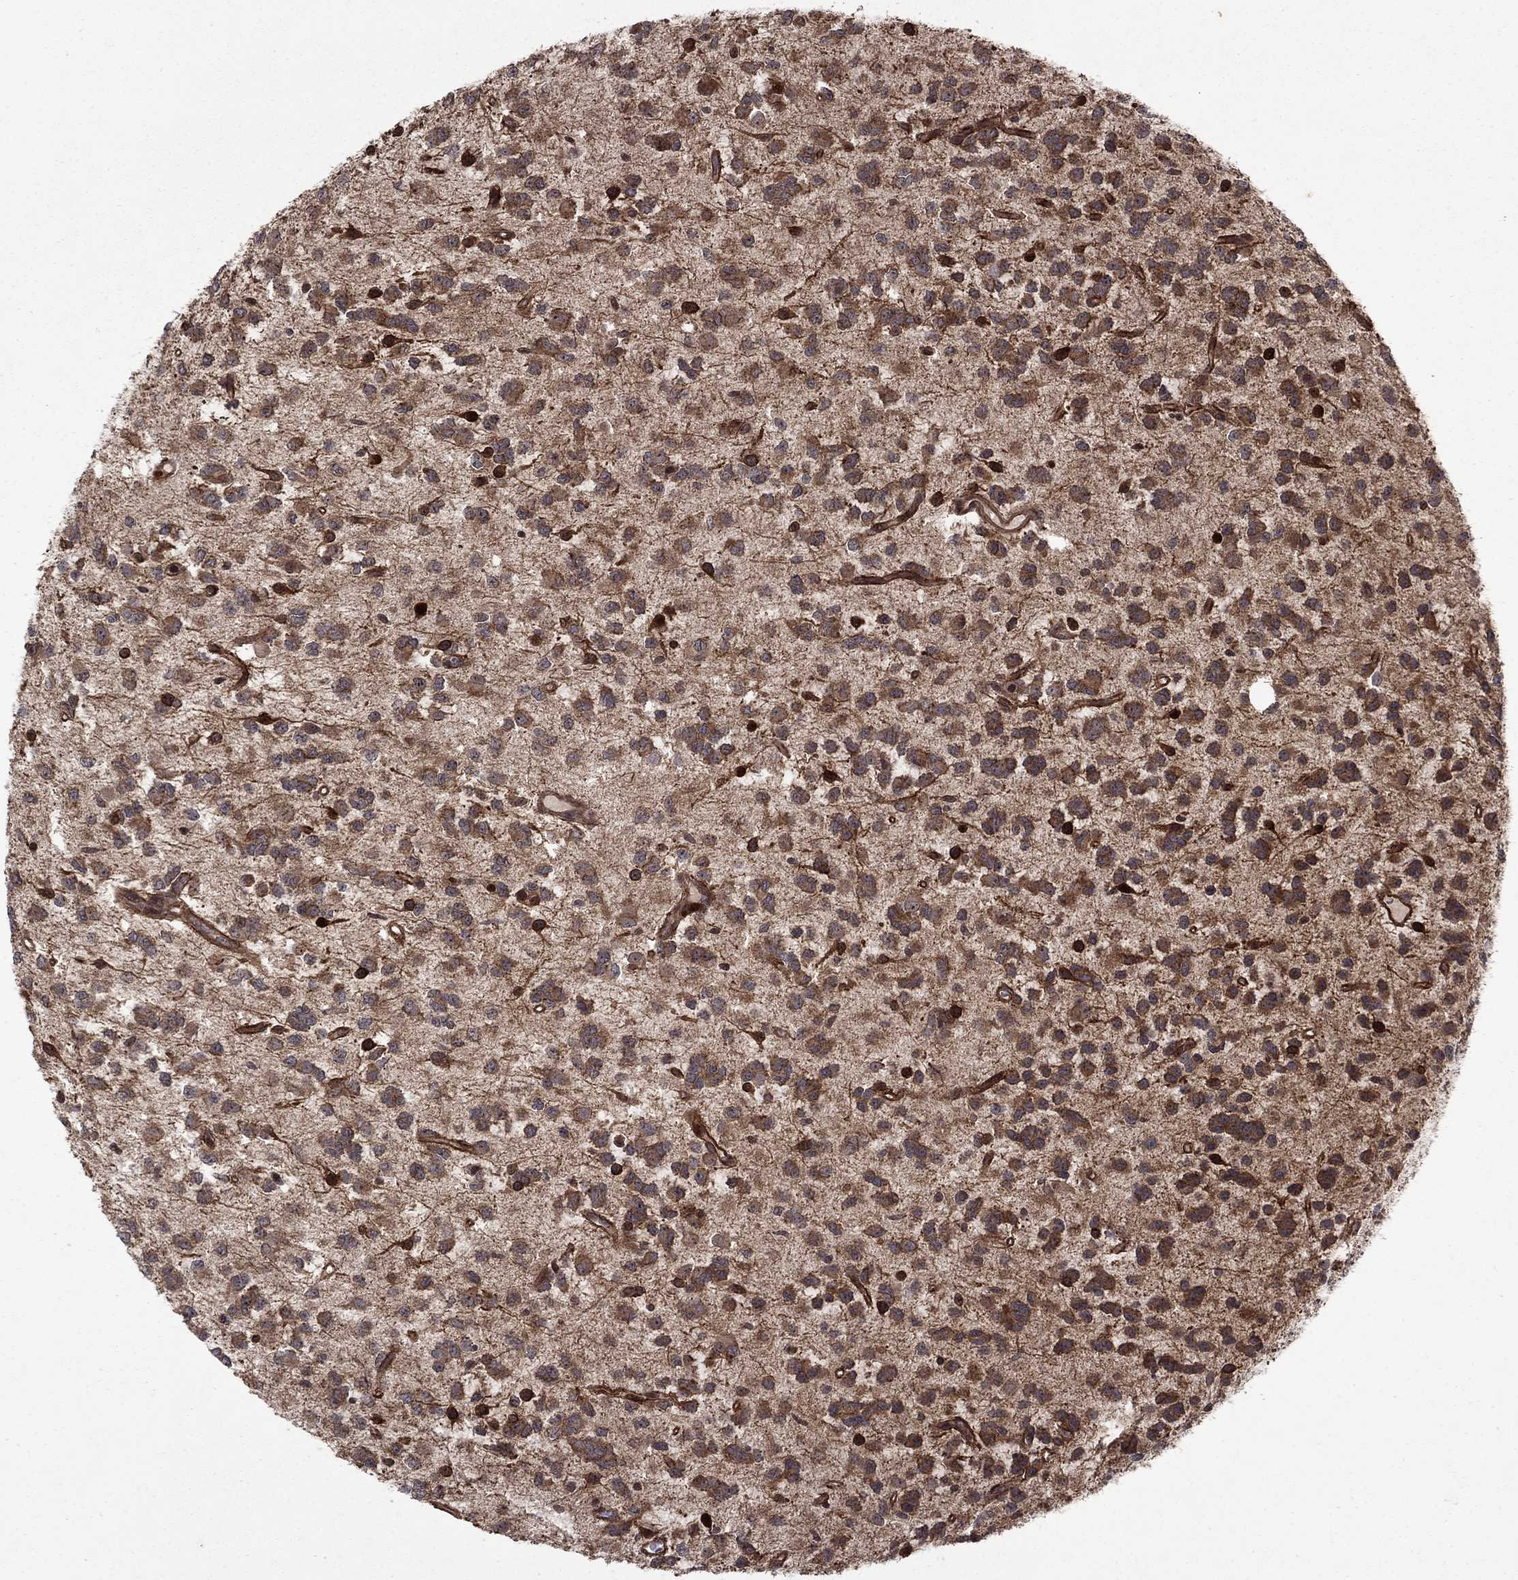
{"staining": {"intensity": "strong", "quantity": "25%-75%", "location": "cytoplasmic/membranous,nuclear"}, "tissue": "glioma", "cell_type": "Tumor cells", "image_type": "cancer", "snomed": [{"axis": "morphology", "description": "Glioma, malignant, Low grade"}, {"axis": "topography", "description": "Brain"}], "caption": "About 25%-75% of tumor cells in human glioma demonstrate strong cytoplasmic/membranous and nuclear protein expression as visualized by brown immunohistochemical staining.", "gene": "SORBS1", "patient": {"sex": "female", "age": 45}}